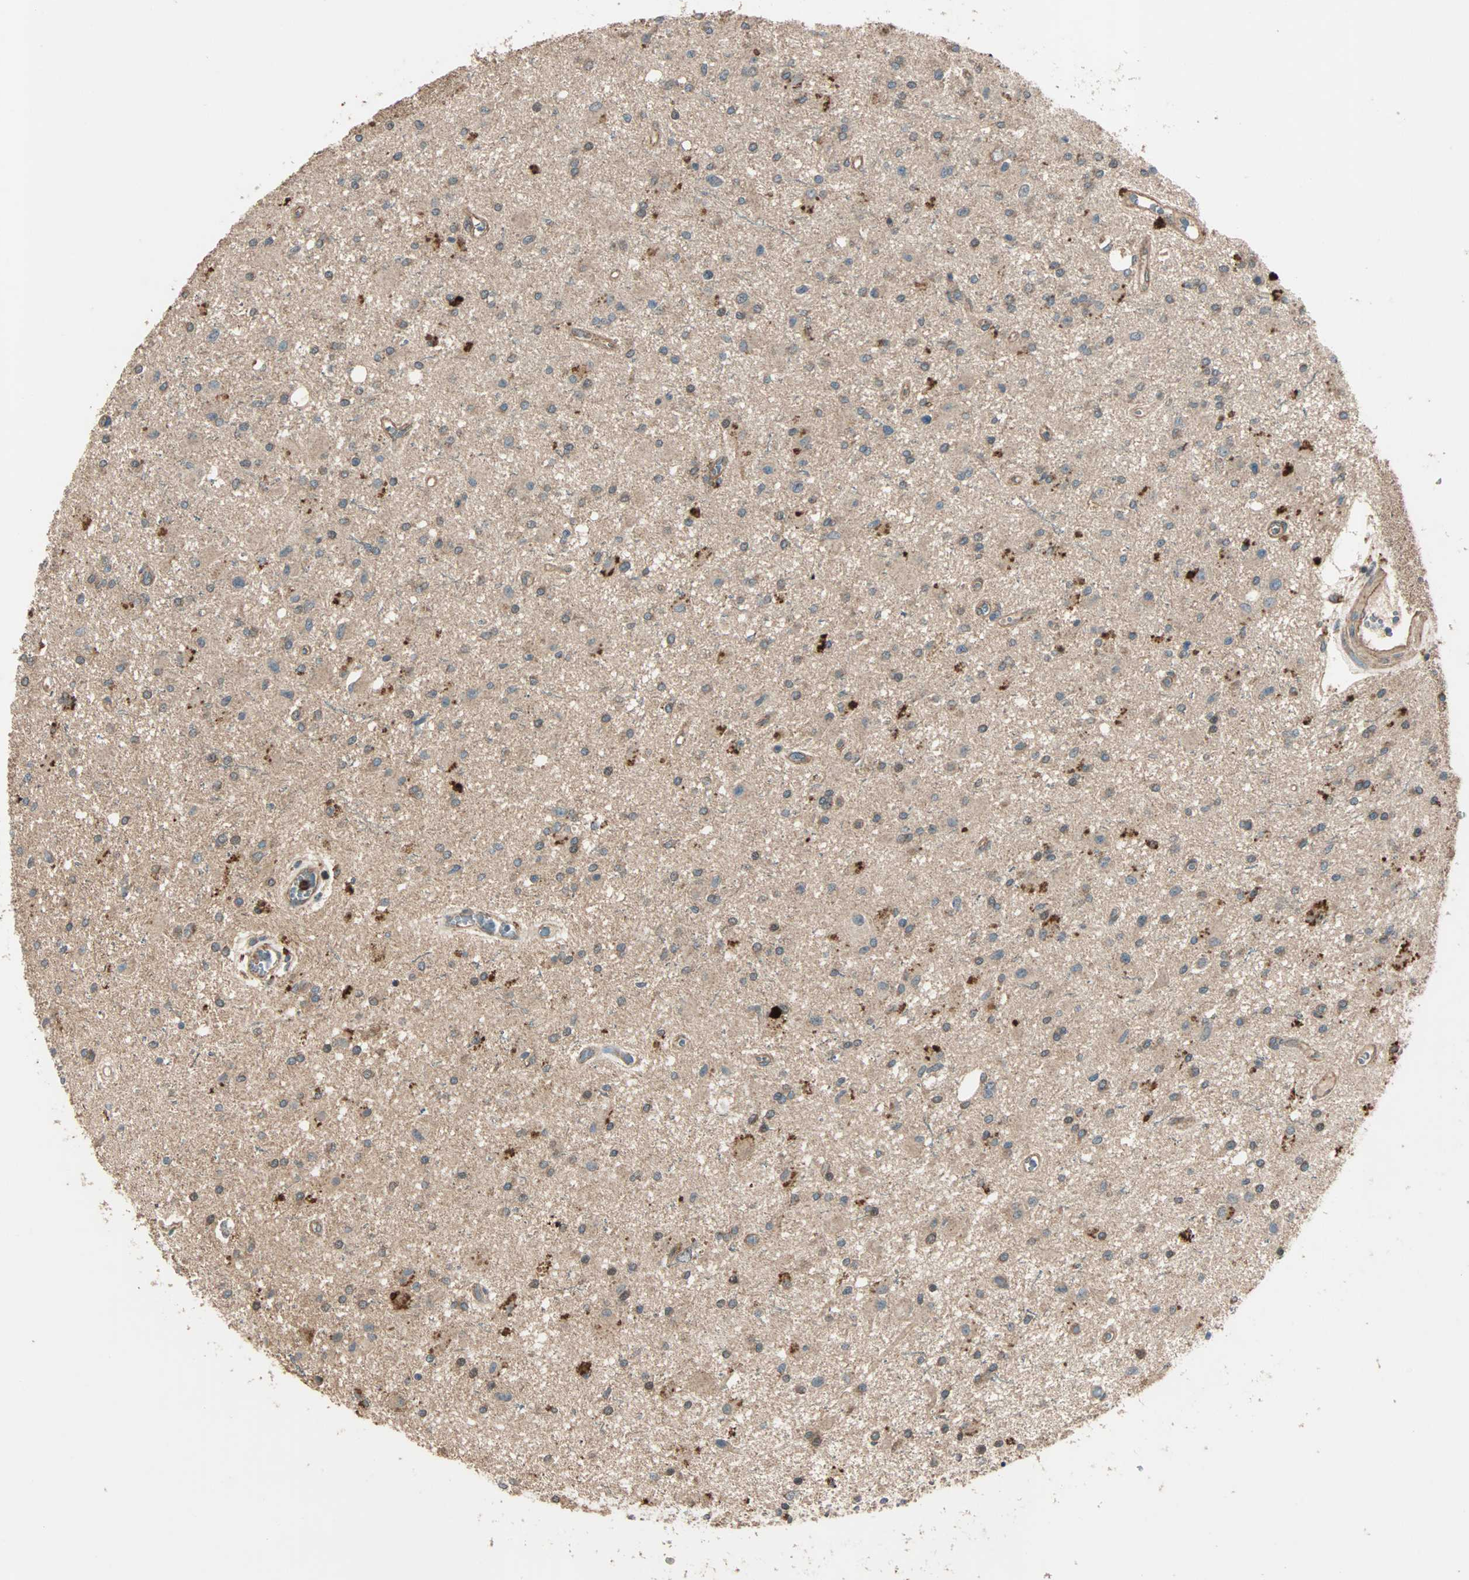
{"staining": {"intensity": "moderate", "quantity": ">75%", "location": "cytoplasmic/membranous"}, "tissue": "glioma", "cell_type": "Tumor cells", "image_type": "cancer", "snomed": [{"axis": "morphology", "description": "Glioma, malignant, Low grade"}, {"axis": "topography", "description": "Brain"}], "caption": "A high-resolution histopathology image shows immunohistochemistry (IHC) staining of glioma, which exhibits moderate cytoplasmic/membranous positivity in about >75% of tumor cells.", "gene": "GCK", "patient": {"sex": "male", "age": 58}}